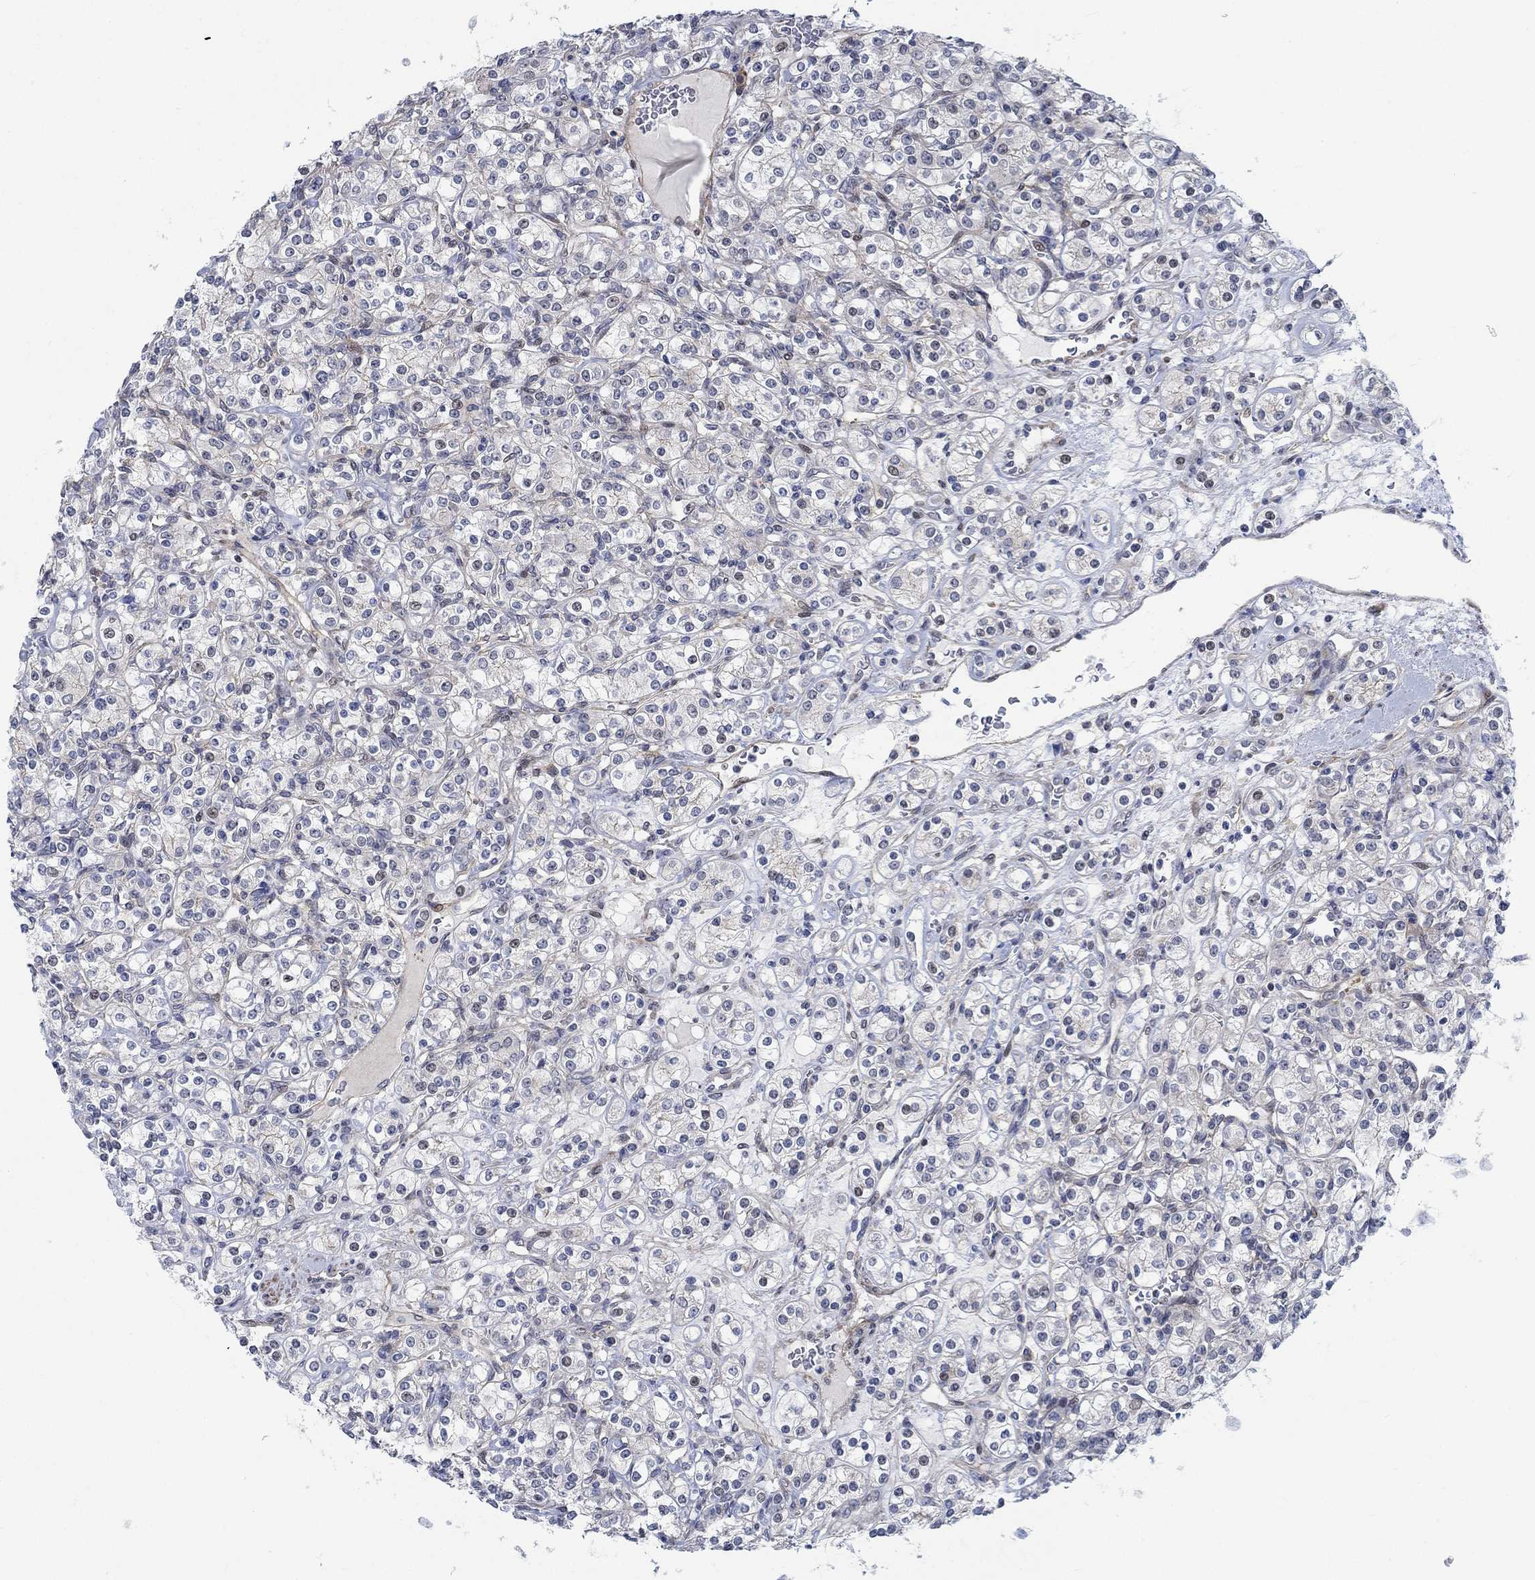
{"staining": {"intensity": "negative", "quantity": "none", "location": "none"}, "tissue": "renal cancer", "cell_type": "Tumor cells", "image_type": "cancer", "snomed": [{"axis": "morphology", "description": "Adenocarcinoma, NOS"}, {"axis": "topography", "description": "Kidney"}], "caption": "Immunohistochemical staining of human adenocarcinoma (renal) demonstrates no significant staining in tumor cells. (Stains: DAB immunohistochemistry with hematoxylin counter stain, Microscopy: brightfield microscopy at high magnification).", "gene": "KCNH8", "patient": {"sex": "male", "age": 77}}